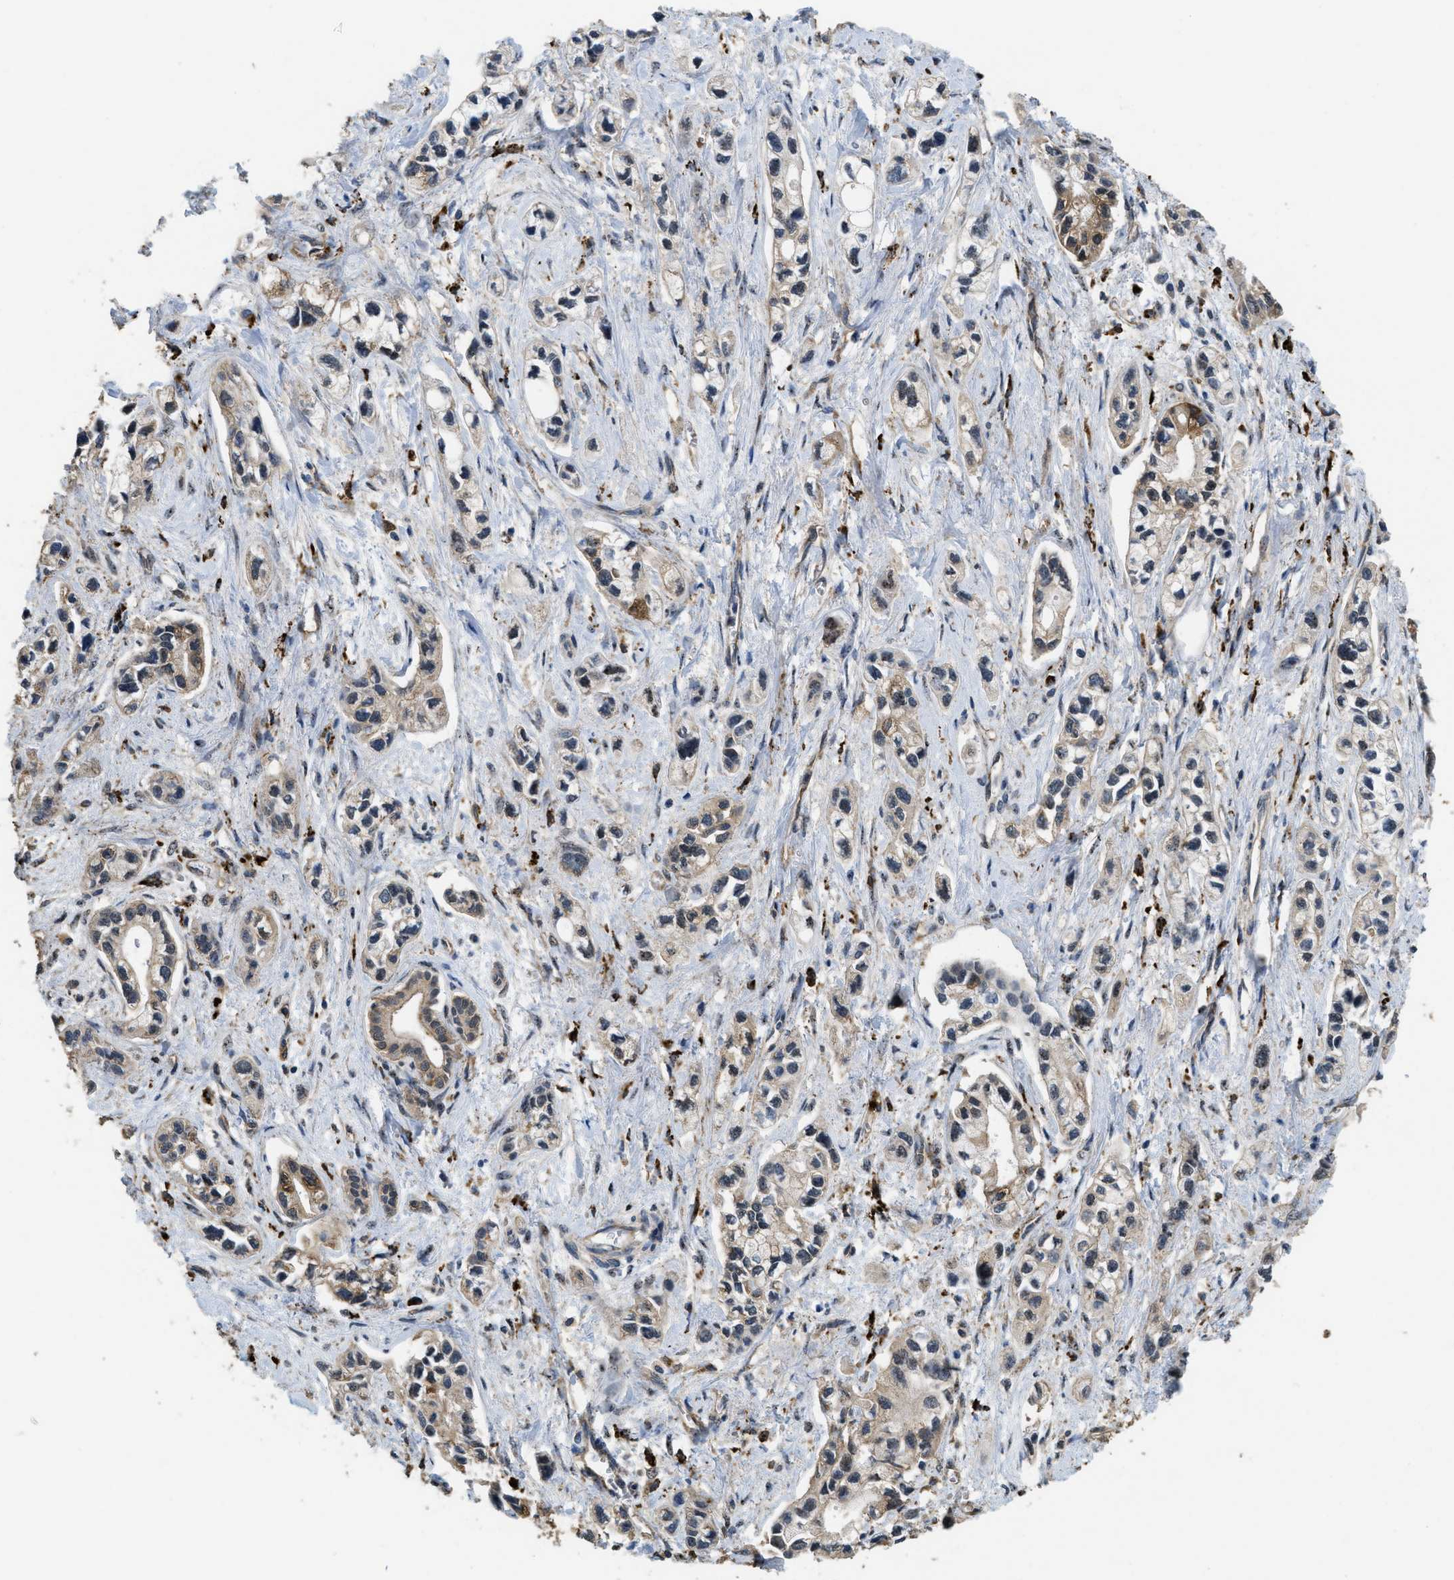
{"staining": {"intensity": "weak", "quantity": "25%-75%", "location": "cytoplasmic/membranous"}, "tissue": "pancreatic cancer", "cell_type": "Tumor cells", "image_type": "cancer", "snomed": [{"axis": "morphology", "description": "Adenocarcinoma, NOS"}, {"axis": "topography", "description": "Pancreas"}], "caption": "The immunohistochemical stain labels weak cytoplasmic/membranous expression in tumor cells of adenocarcinoma (pancreatic) tissue.", "gene": "BMPR2", "patient": {"sex": "male", "age": 74}}